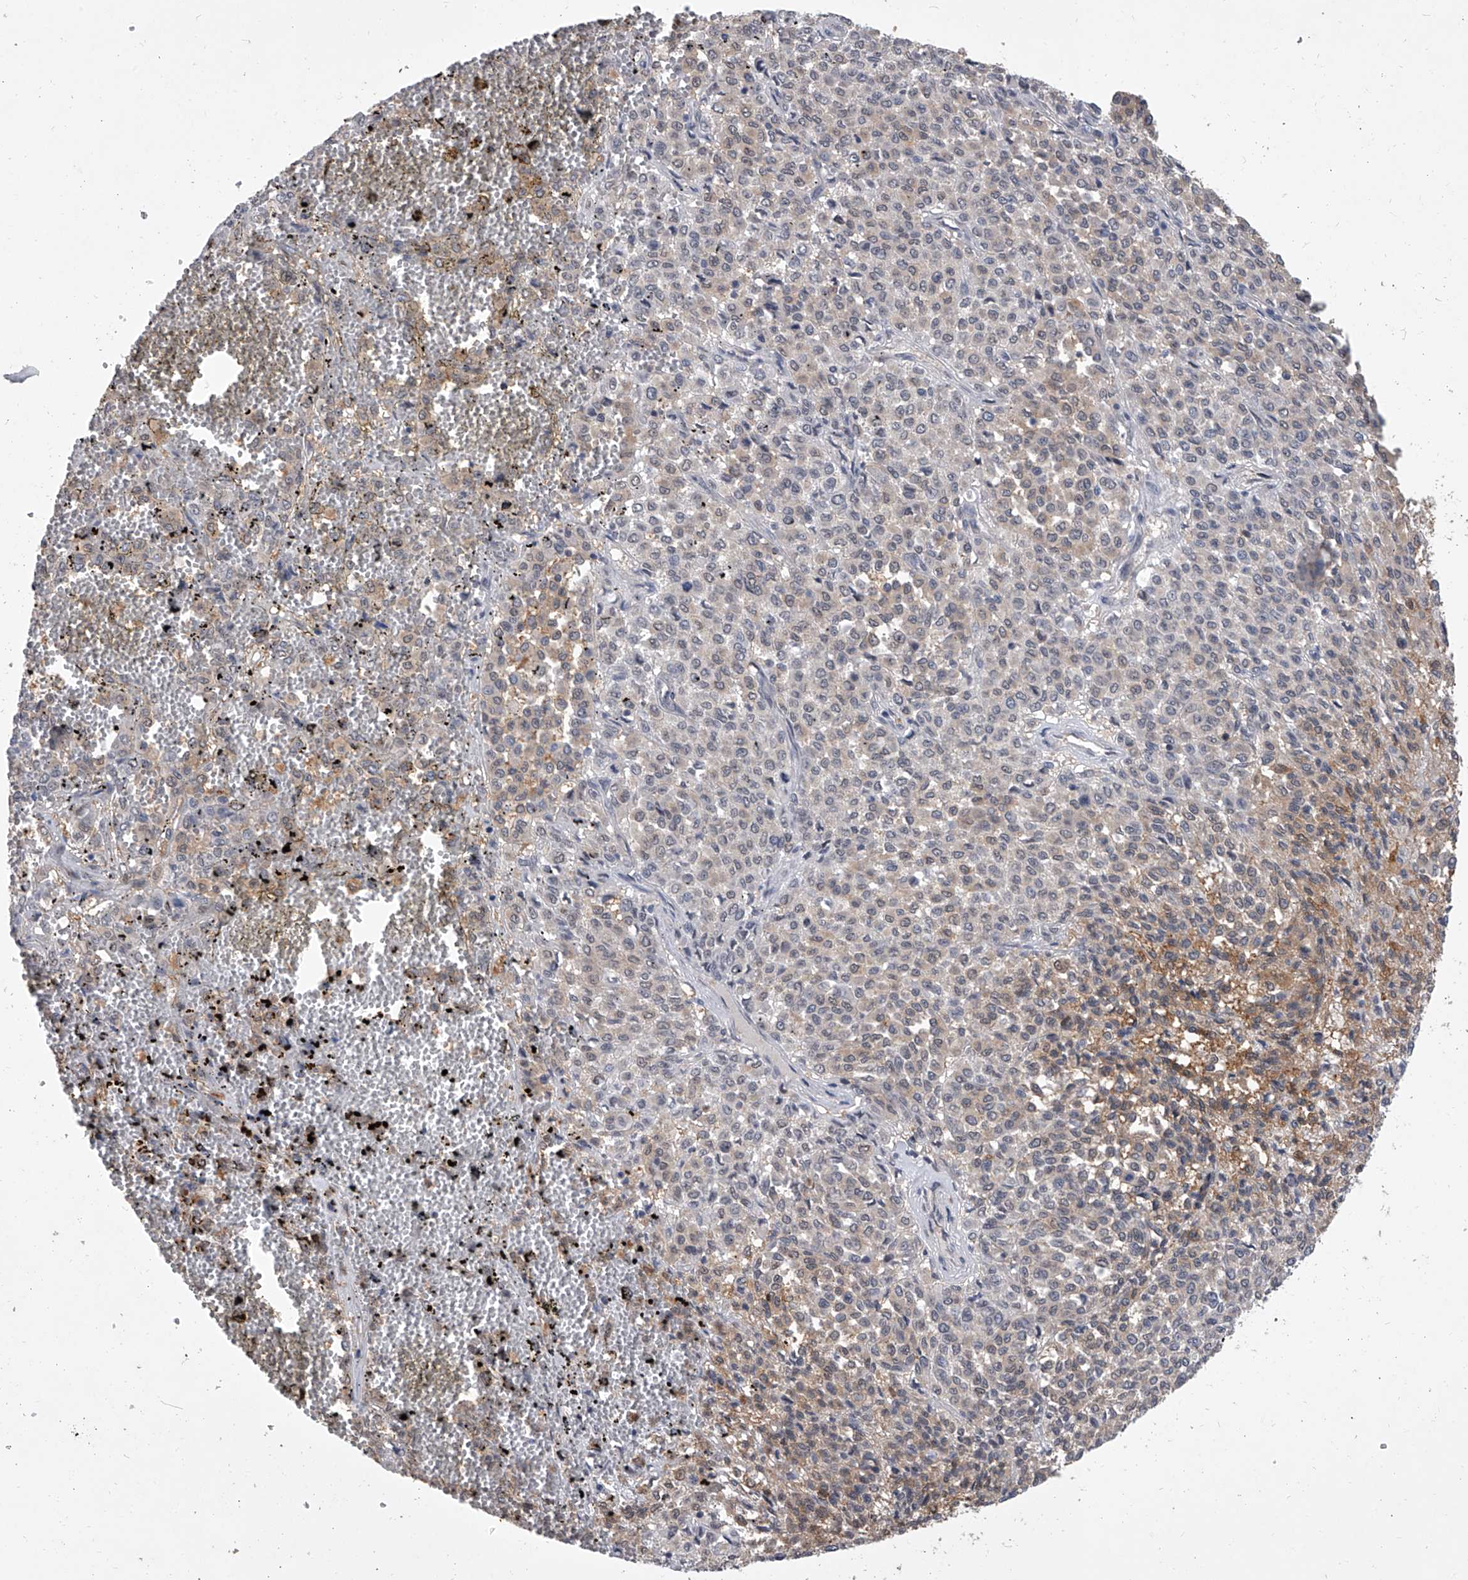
{"staining": {"intensity": "weak", "quantity": "<25%", "location": "cytoplasmic/membranous"}, "tissue": "melanoma", "cell_type": "Tumor cells", "image_type": "cancer", "snomed": [{"axis": "morphology", "description": "Malignant melanoma, Metastatic site"}, {"axis": "topography", "description": "Pancreas"}], "caption": "The image displays no significant expression in tumor cells of melanoma.", "gene": "BHLHE23", "patient": {"sex": "female", "age": 30}}